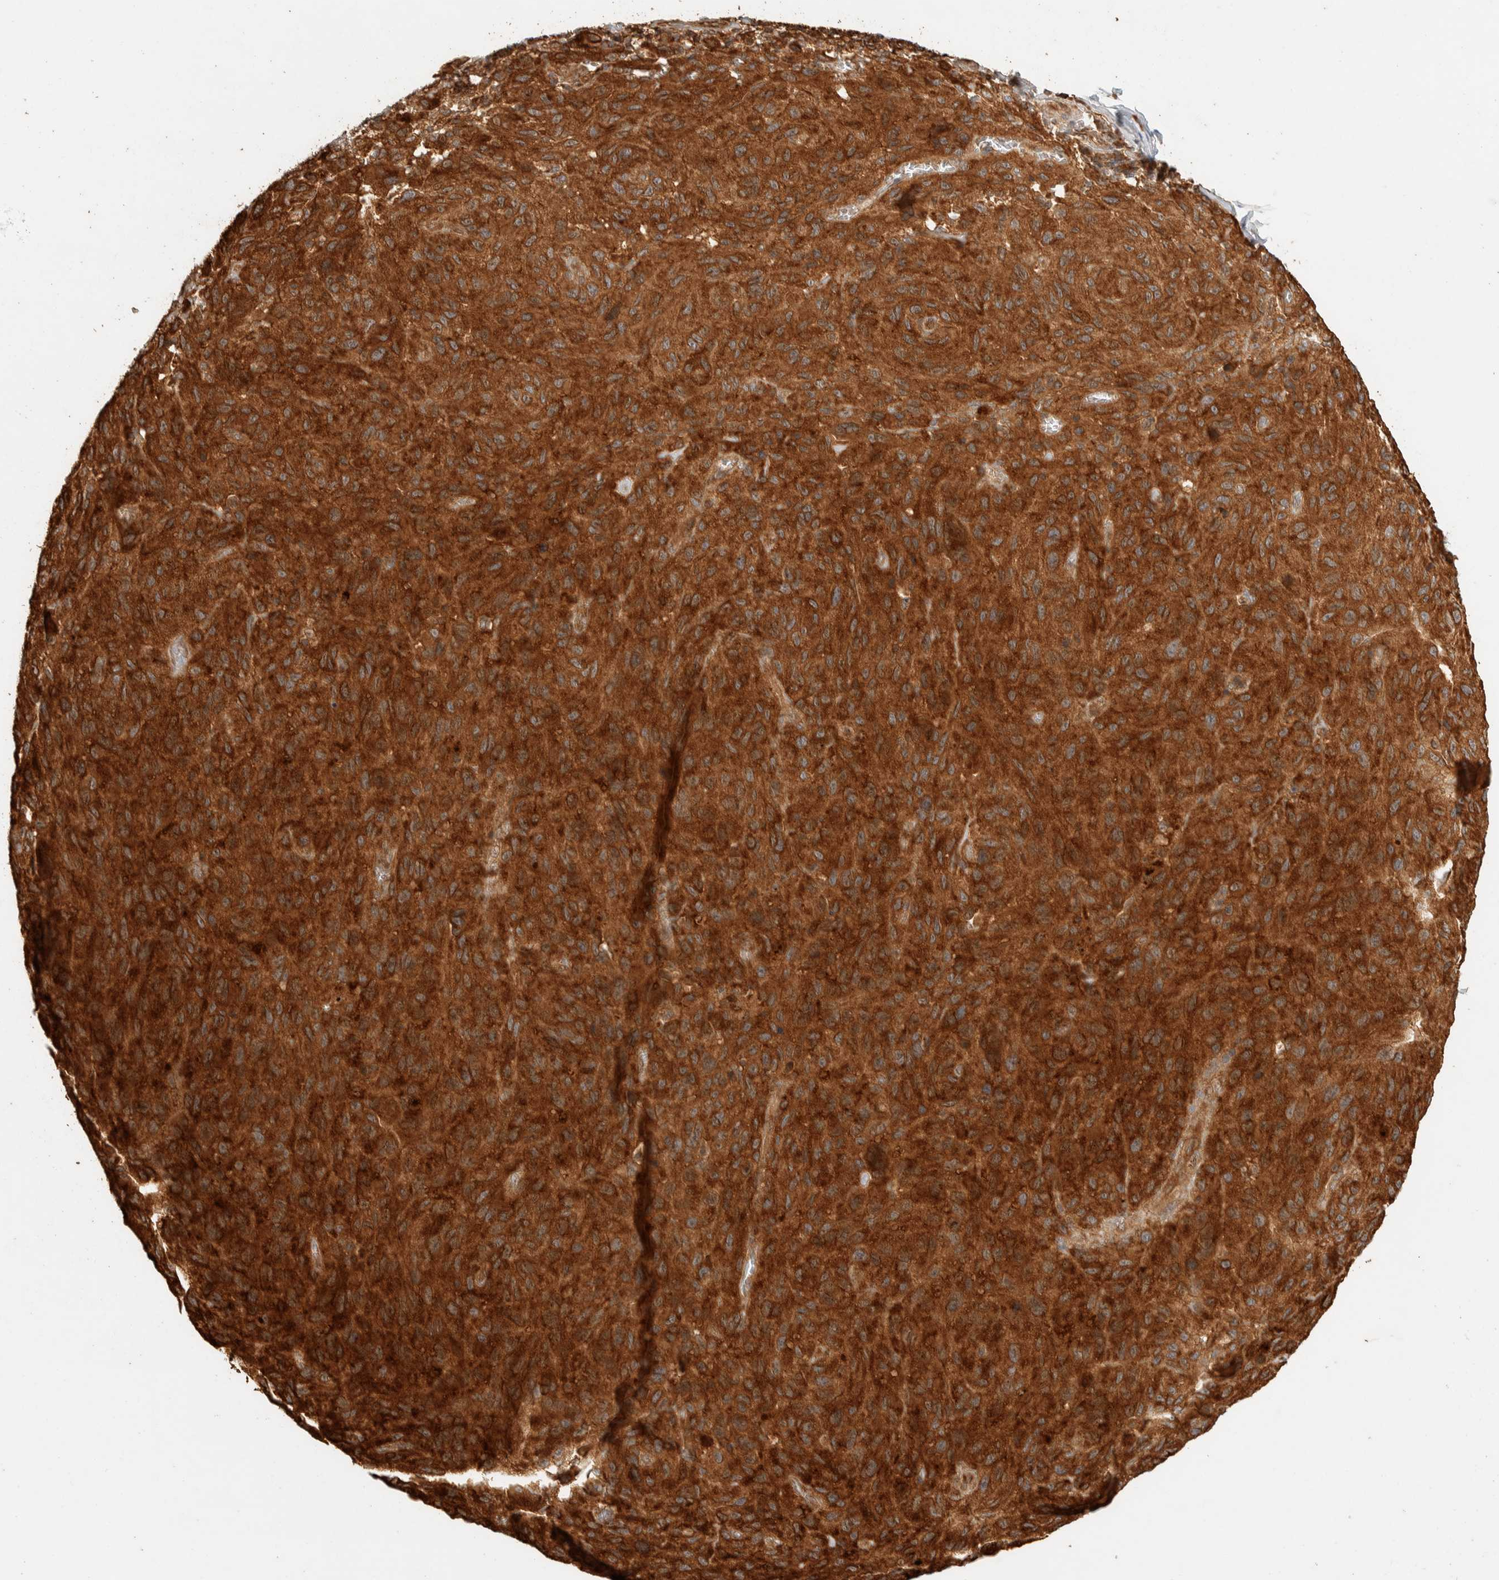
{"staining": {"intensity": "strong", "quantity": ">75%", "location": "cytoplasmic/membranous"}, "tissue": "melanoma", "cell_type": "Tumor cells", "image_type": "cancer", "snomed": [{"axis": "morphology", "description": "Malignant melanoma, NOS"}, {"axis": "topography", "description": "Skin"}], "caption": "Protein analysis of malignant melanoma tissue exhibits strong cytoplasmic/membranous expression in approximately >75% of tumor cells. (DAB IHC with brightfield microscopy, high magnification).", "gene": "EXOC7", "patient": {"sex": "male", "age": 66}}